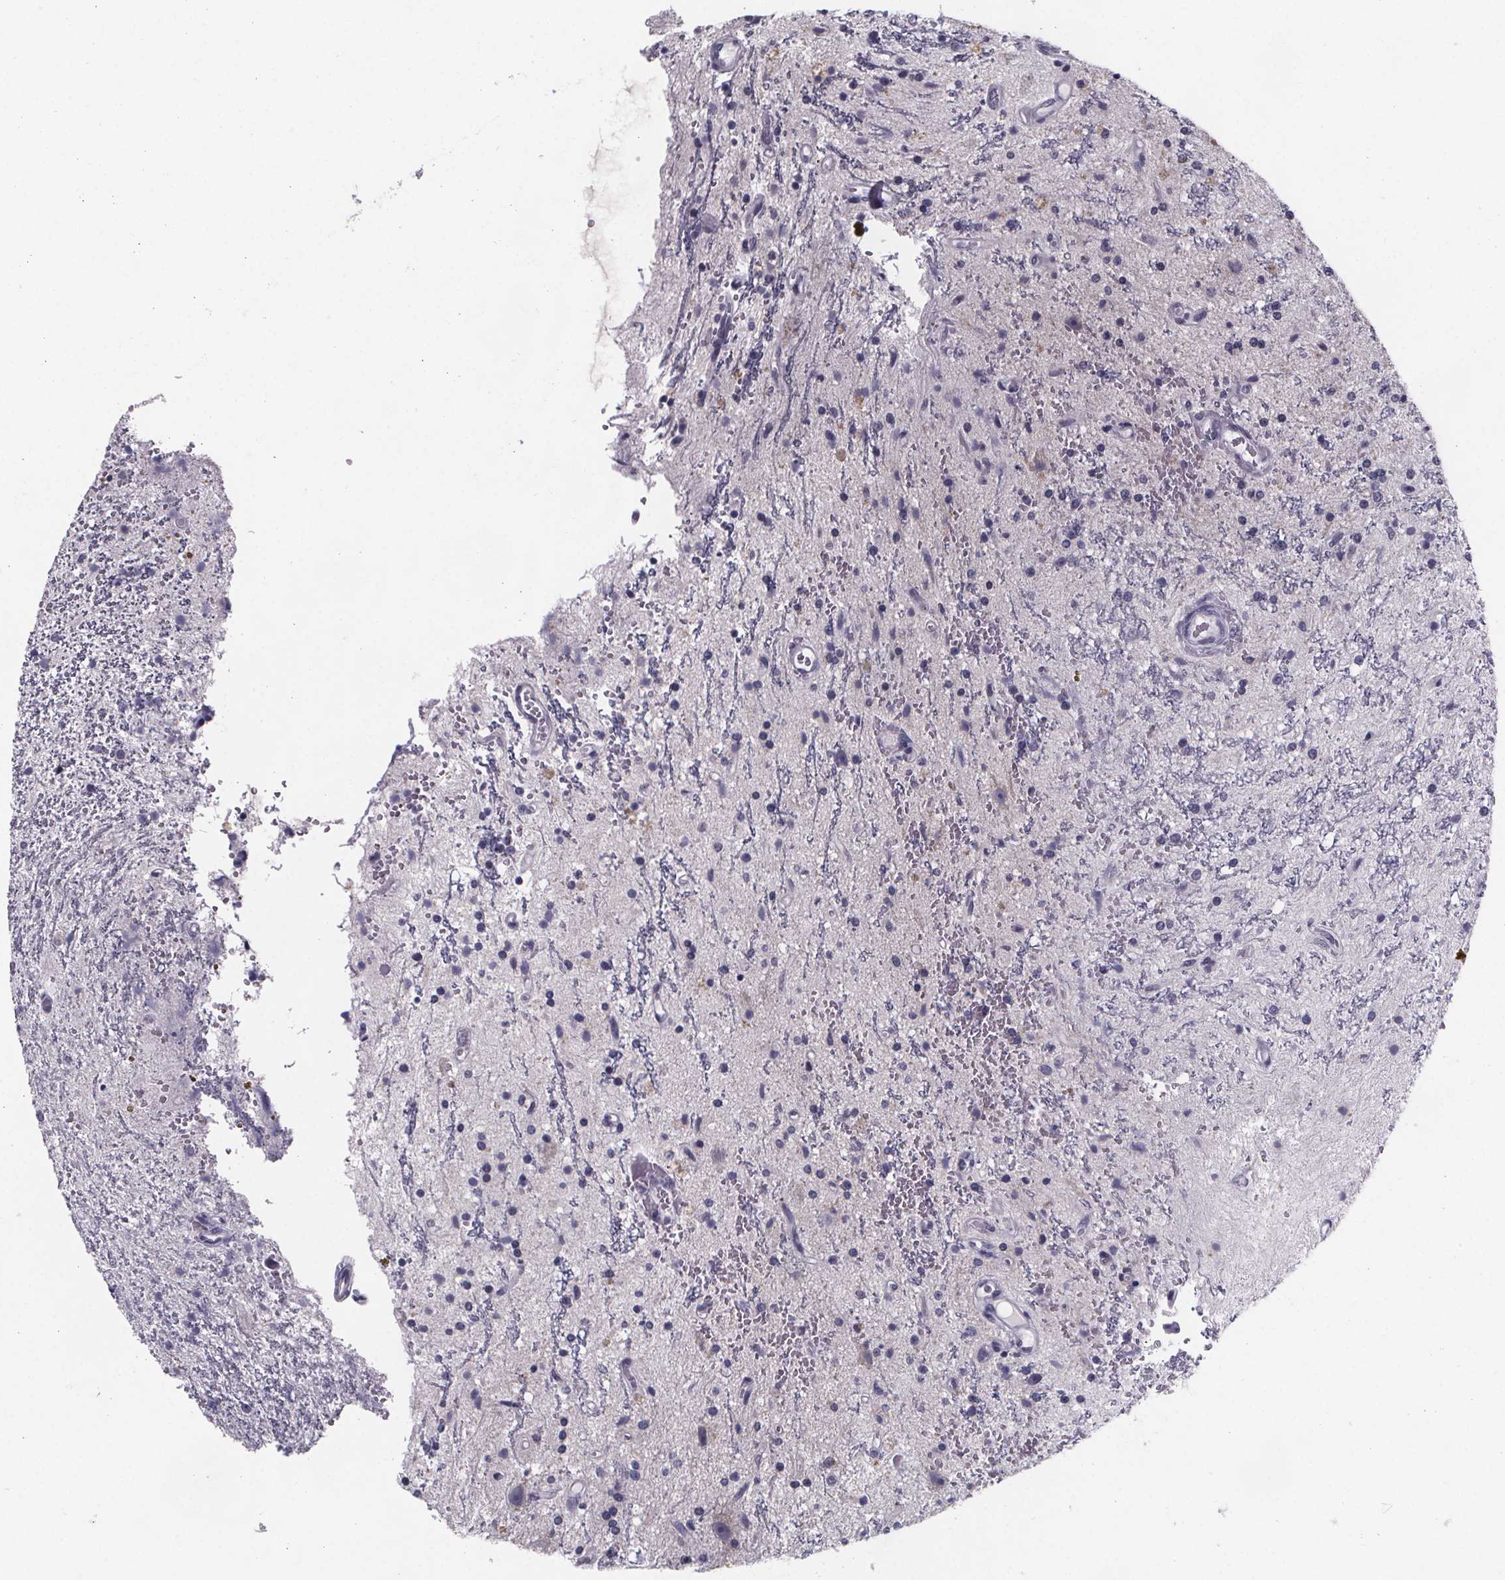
{"staining": {"intensity": "negative", "quantity": "none", "location": "none"}, "tissue": "glioma", "cell_type": "Tumor cells", "image_type": "cancer", "snomed": [{"axis": "morphology", "description": "Glioma, malignant, Low grade"}, {"axis": "topography", "description": "Cerebellum"}], "caption": "High power microscopy histopathology image of an IHC histopathology image of malignant glioma (low-grade), revealing no significant staining in tumor cells.", "gene": "PAH", "patient": {"sex": "female", "age": 14}}